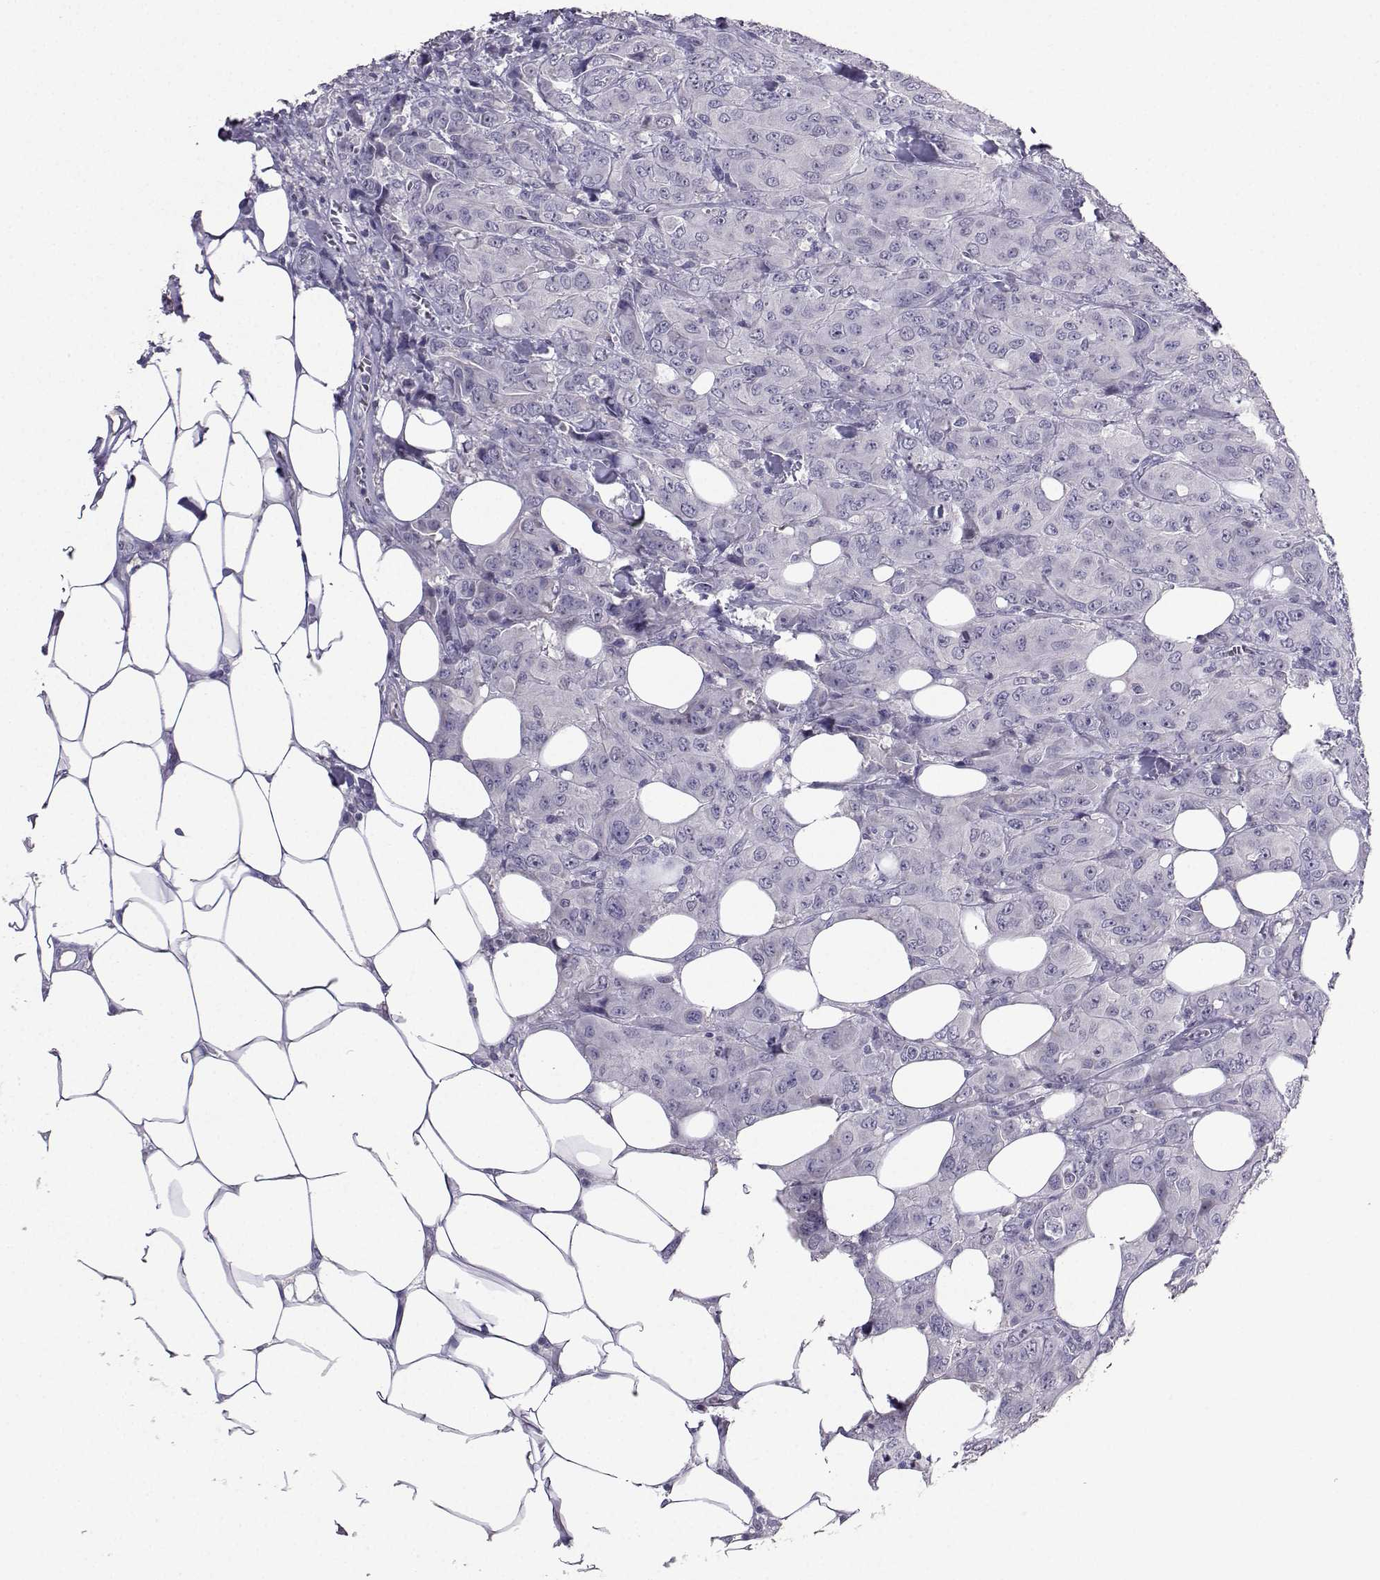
{"staining": {"intensity": "negative", "quantity": "none", "location": "none"}, "tissue": "breast cancer", "cell_type": "Tumor cells", "image_type": "cancer", "snomed": [{"axis": "morphology", "description": "Duct carcinoma"}, {"axis": "topography", "description": "Breast"}], "caption": "The immunohistochemistry (IHC) image has no significant expression in tumor cells of breast cancer tissue.", "gene": "CARTPT", "patient": {"sex": "female", "age": 43}}